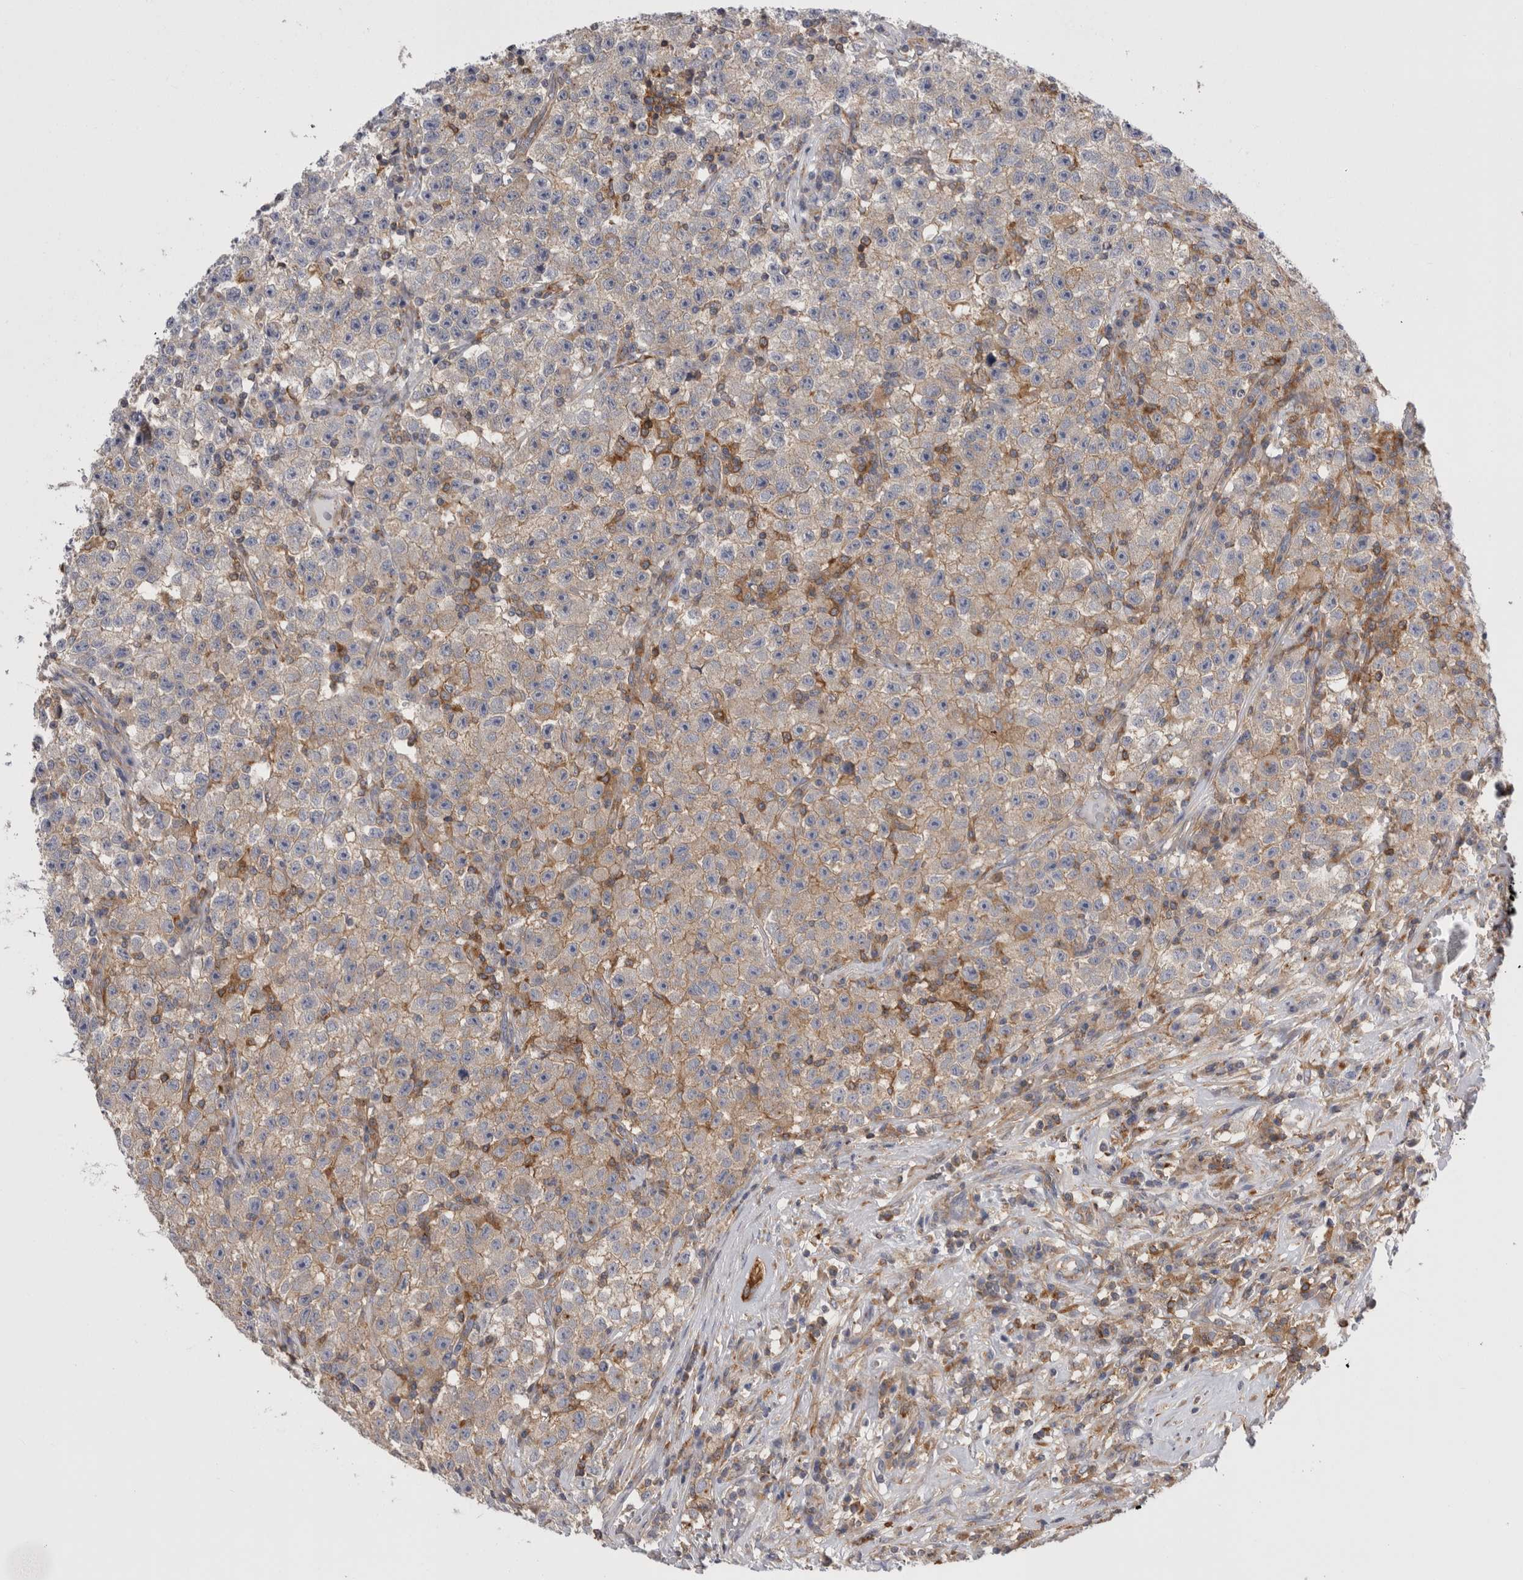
{"staining": {"intensity": "weak", "quantity": "25%-75%", "location": "cytoplasmic/membranous"}, "tissue": "testis cancer", "cell_type": "Tumor cells", "image_type": "cancer", "snomed": [{"axis": "morphology", "description": "Seminoma, NOS"}, {"axis": "topography", "description": "Testis"}], "caption": "Protein expression analysis of seminoma (testis) reveals weak cytoplasmic/membranous expression in about 25%-75% of tumor cells. (Brightfield microscopy of DAB IHC at high magnification).", "gene": "RAB11FIP1", "patient": {"sex": "male", "age": 22}}